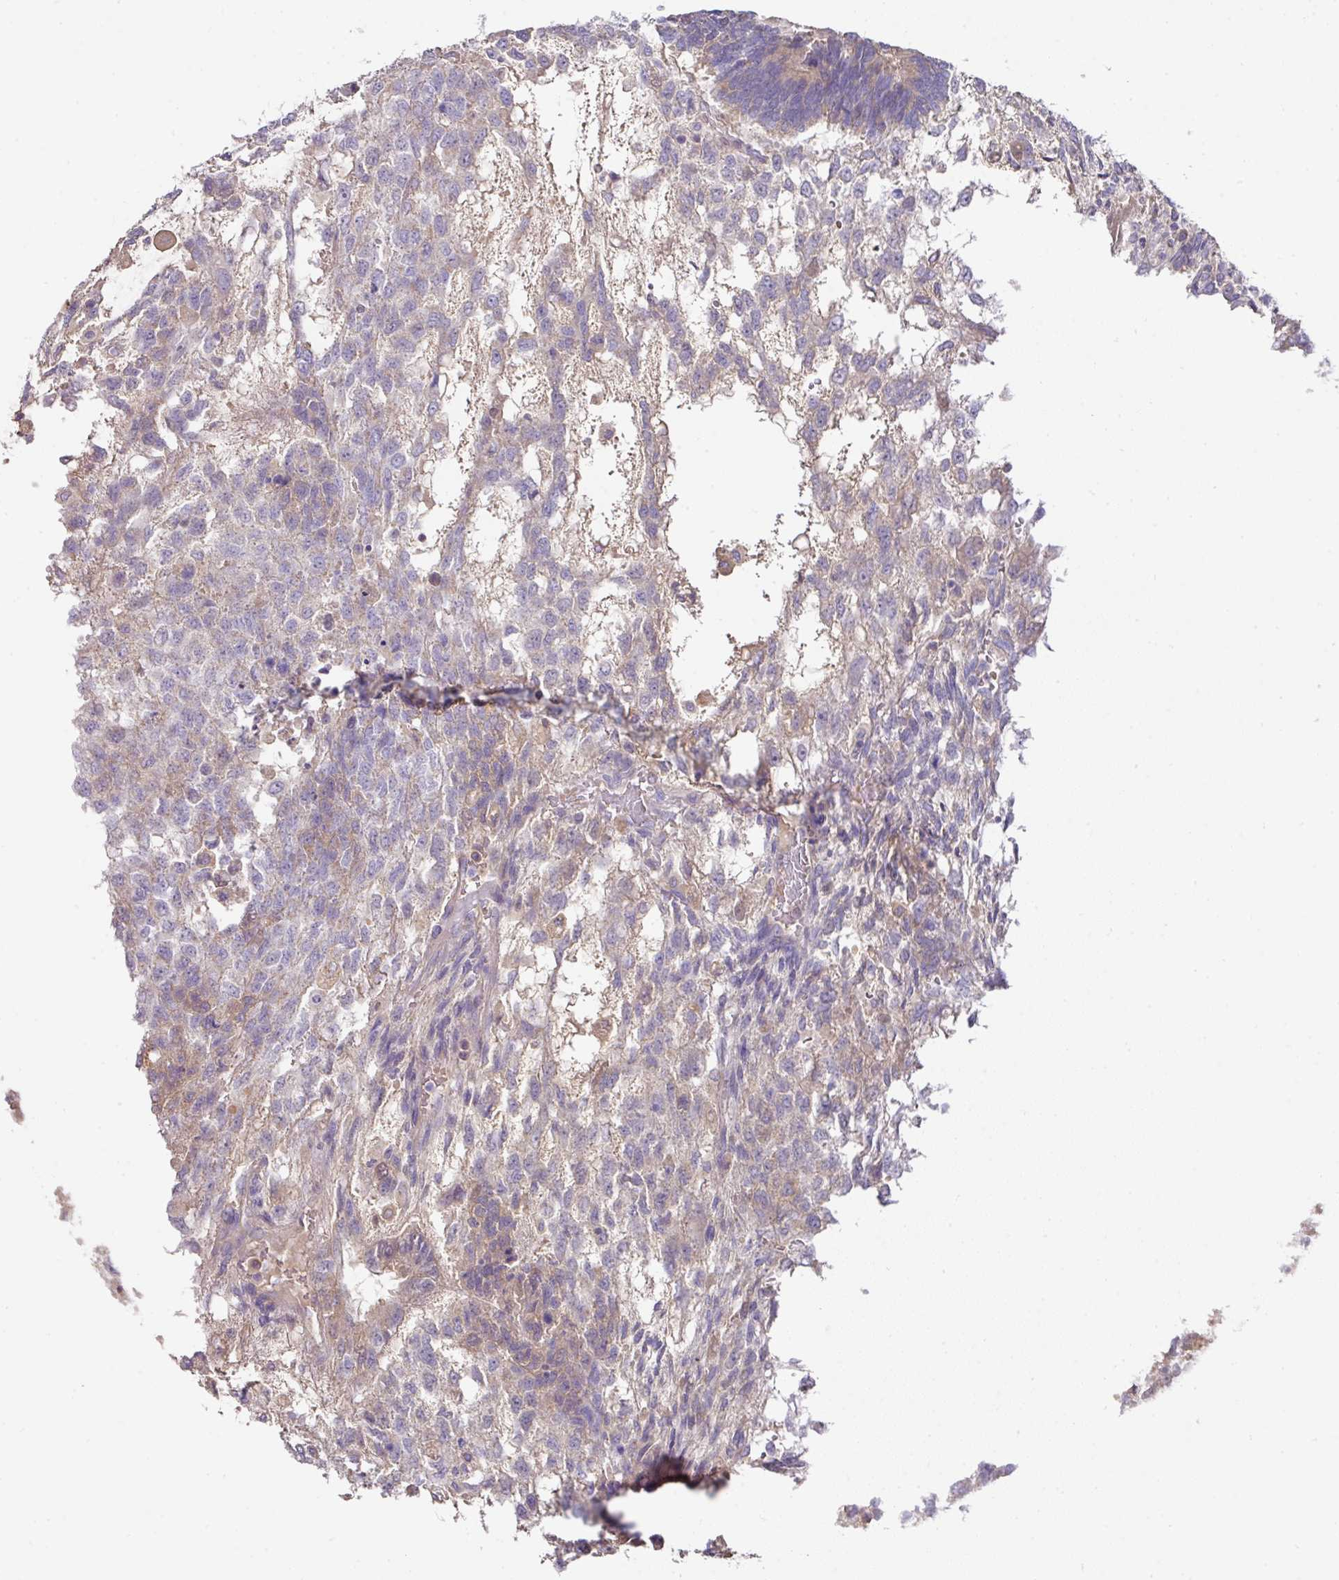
{"staining": {"intensity": "weak", "quantity": "<25%", "location": "cytoplasmic/membranous"}, "tissue": "testis cancer", "cell_type": "Tumor cells", "image_type": "cancer", "snomed": [{"axis": "morphology", "description": "Carcinoma, Embryonal, NOS"}, {"axis": "topography", "description": "Testis"}], "caption": "IHC image of neoplastic tissue: human testis cancer stained with DAB (3,3'-diaminobenzidine) reveals no significant protein staining in tumor cells.", "gene": "TARM1", "patient": {"sex": "male", "age": 23}}